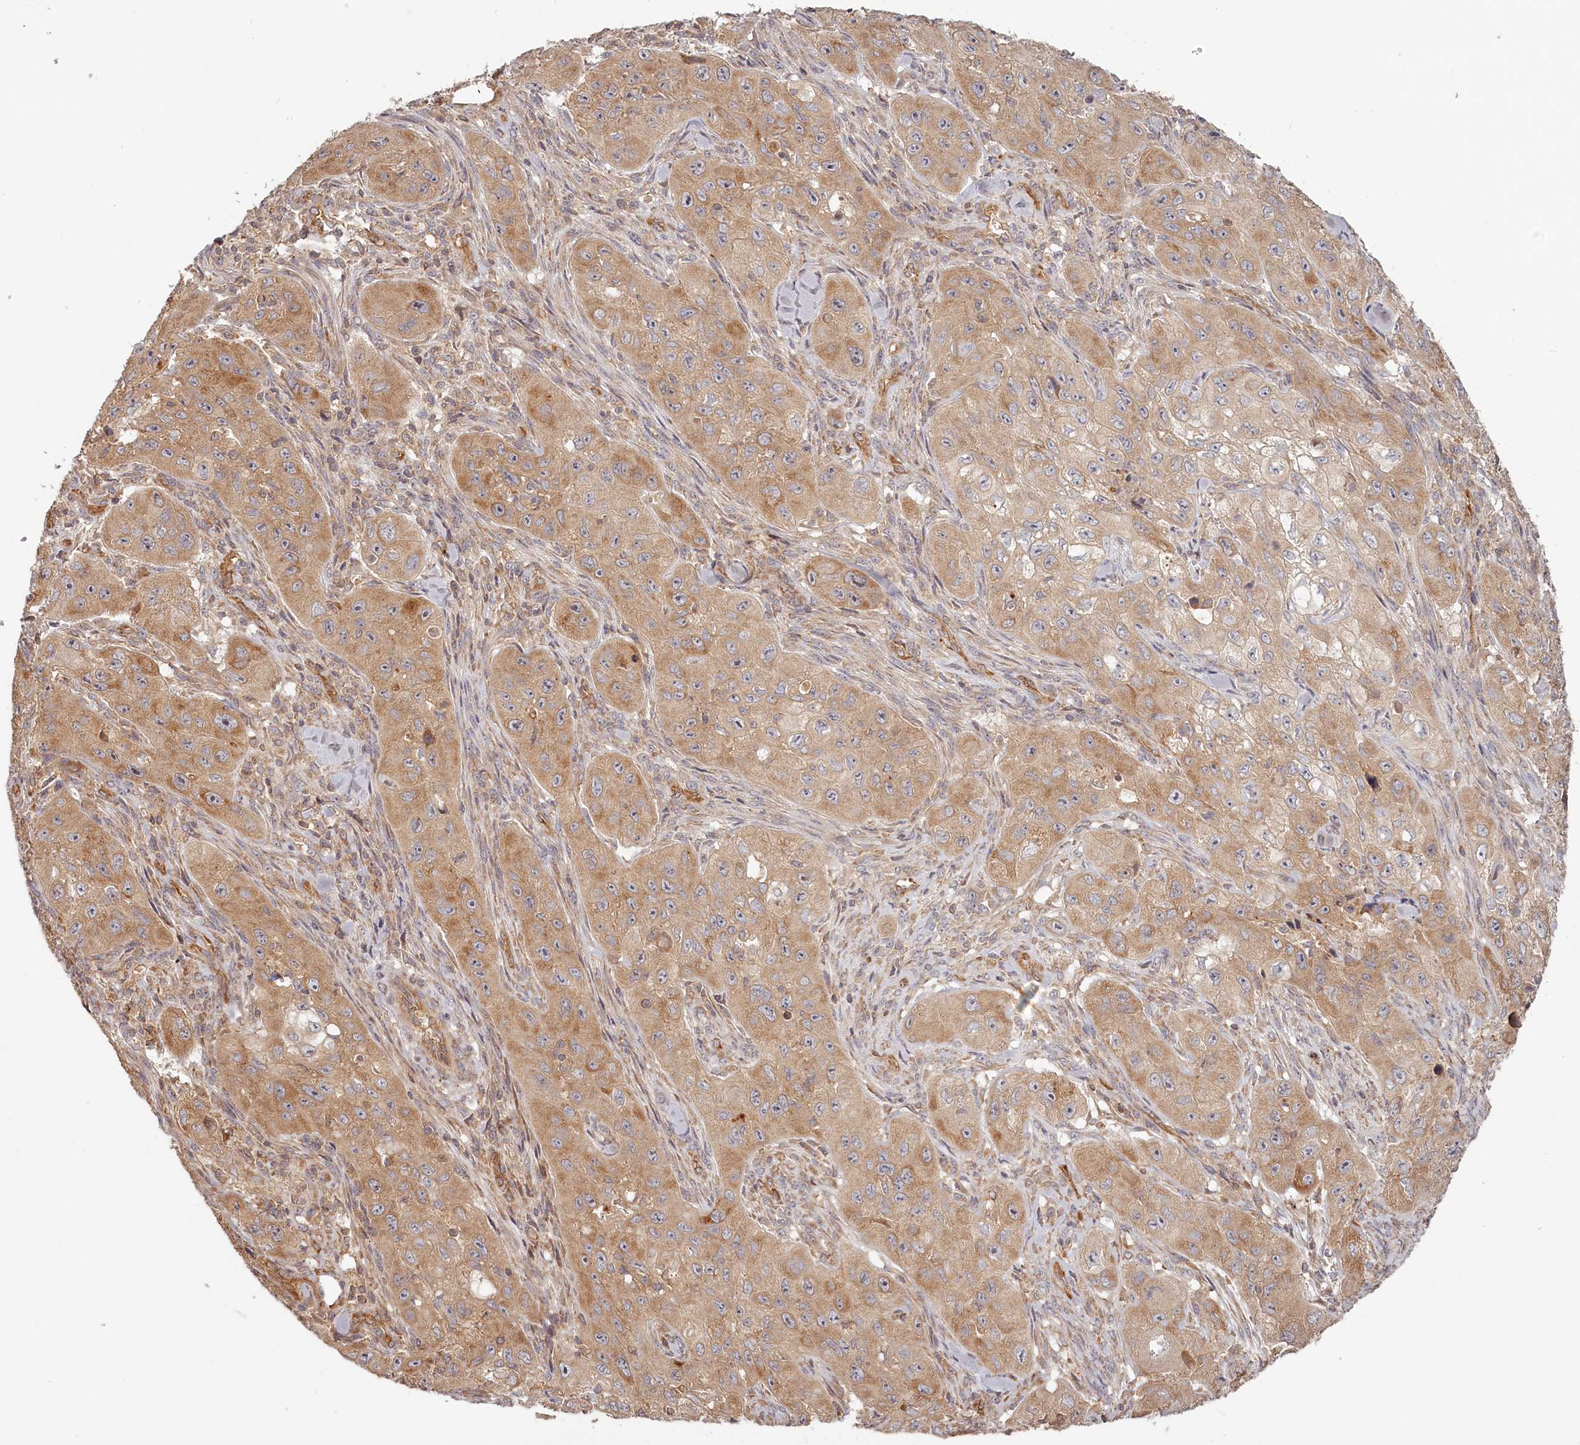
{"staining": {"intensity": "moderate", "quantity": ">75%", "location": "cytoplasmic/membranous"}, "tissue": "skin cancer", "cell_type": "Tumor cells", "image_type": "cancer", "snomed": [{"axis": "morphology", "description": "Squamous cell carcinoma, NOS"}, {"axis": "topography", "description": "Skin"}, {"axis": "topography", "description": "Subcutis"}], "caption": "Immunohistochemistry (IHC) (DAB (3,3'-diaminobenzidine)) staining of skin cancer (squamous cell carcinoma) shows moderate cytoplasmic/membranous protein staining in about >75% of tumor cells. (DAB (3,3'-diaminobenzidine) IHC, brown staining for protein, blue staining for nuclei).", "gene": "TMIE", "patient": {"sex": "male", "age": 73}}